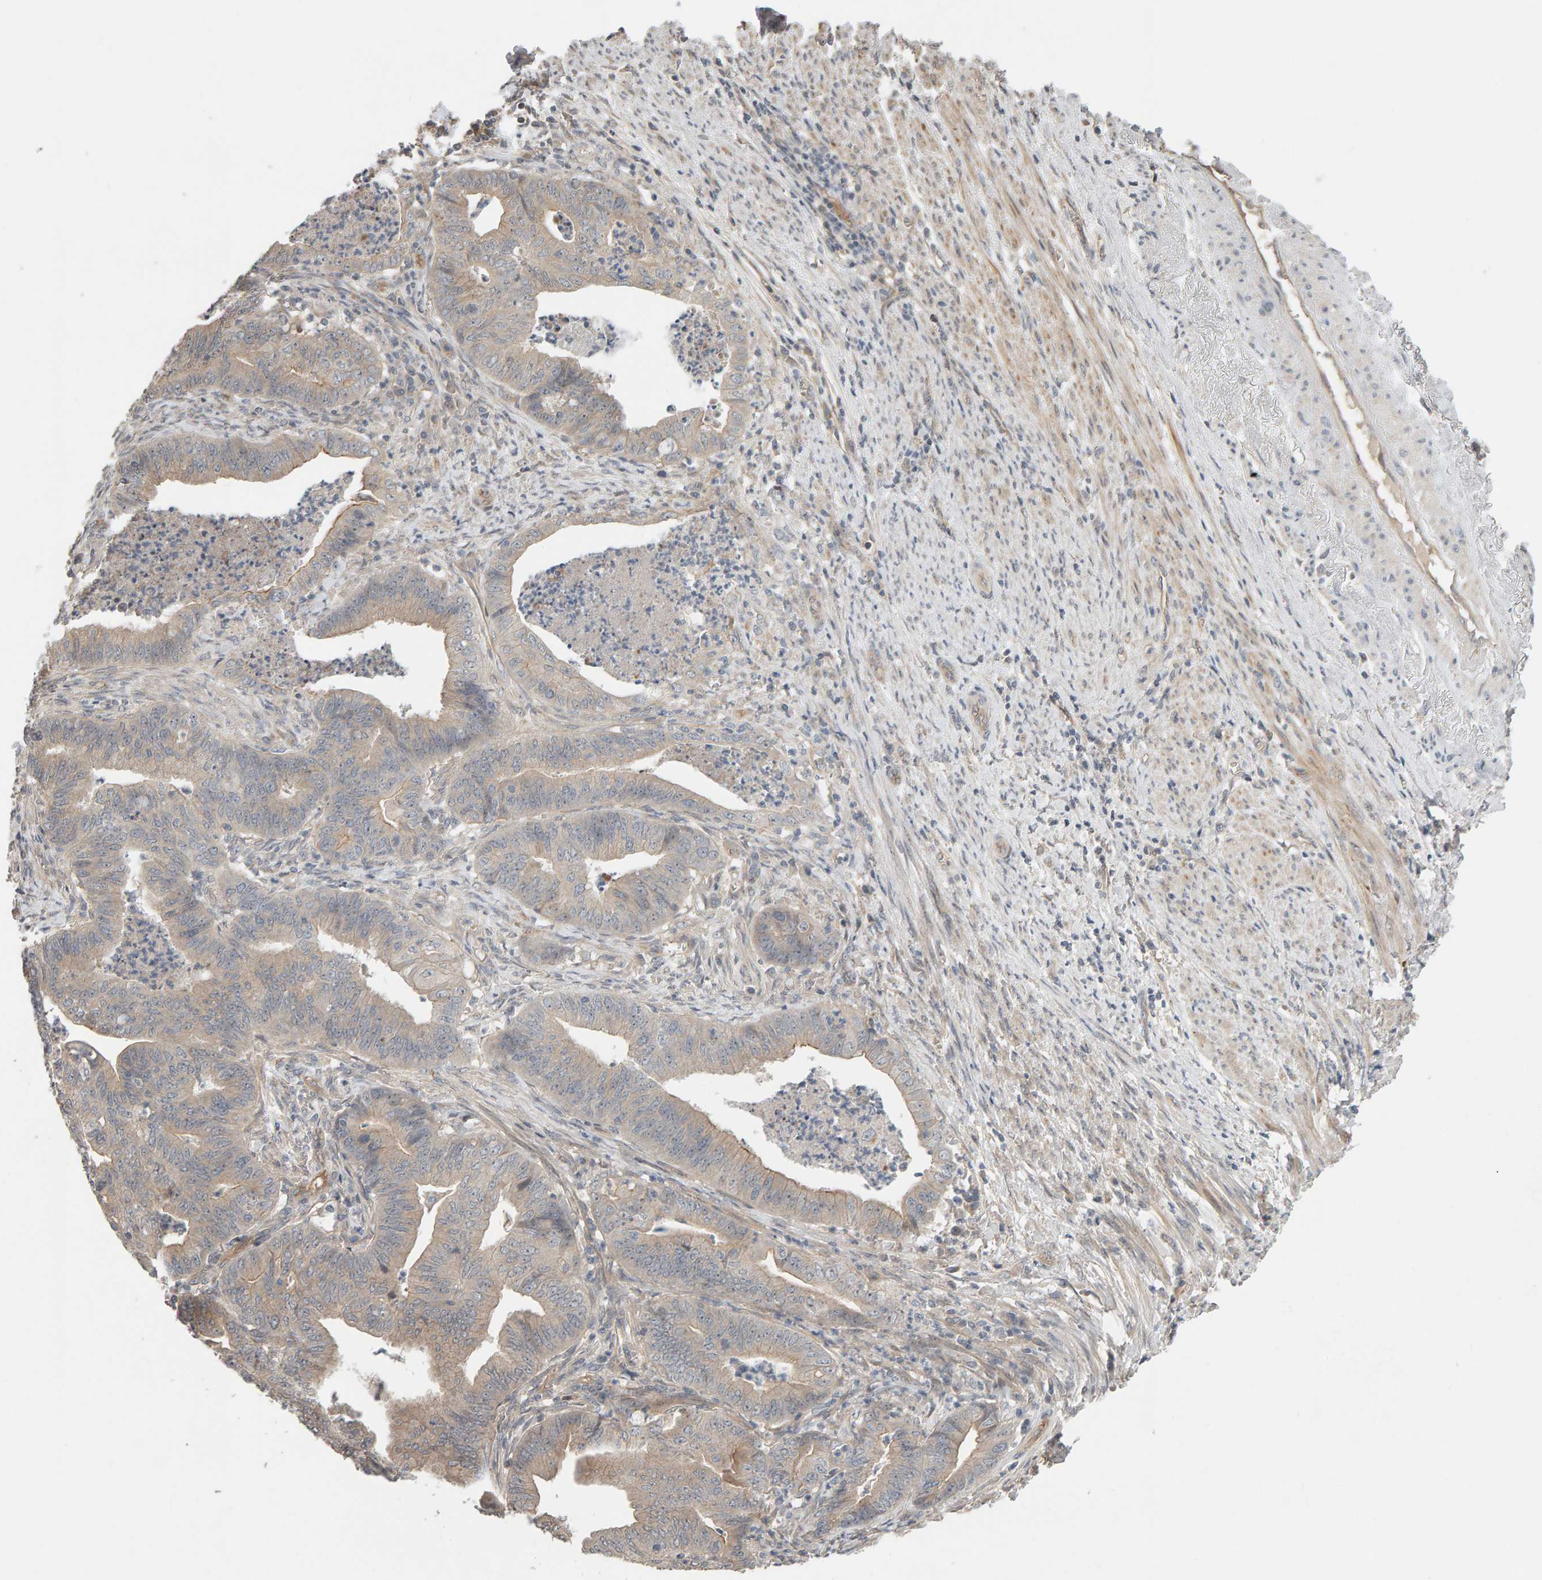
{"staining": {"intensity": "weak", "quantity": ">75%", "location": "cytoplasmic/membranous"}, "tissue": "endometrial cancer", "cell_type": "Tumor cells", "image_type": "cancer", "snomed": [{"axis": "morphology", "description": "Polyp, NOS"}, {"axis": "morphology", "description": "Adenocarcinoma, NOS"}, {"axis": "morphology", "description": "Adenoma, NOS"}, {"axis": "topography", "description": "Endometrium"}], "caption": "IHC photomicrograph of neoplastic tissue: human adenocarcinoma (endometrial) stained using IHC displays low levels of weak protein expression localized specifically in the cytoplasmic/membranous of tumor cells, appearing as a cytoplasmic/membranous brown color.", "gene": "PPP1R16A", "patient": {"sex": "female", "age": 79}}